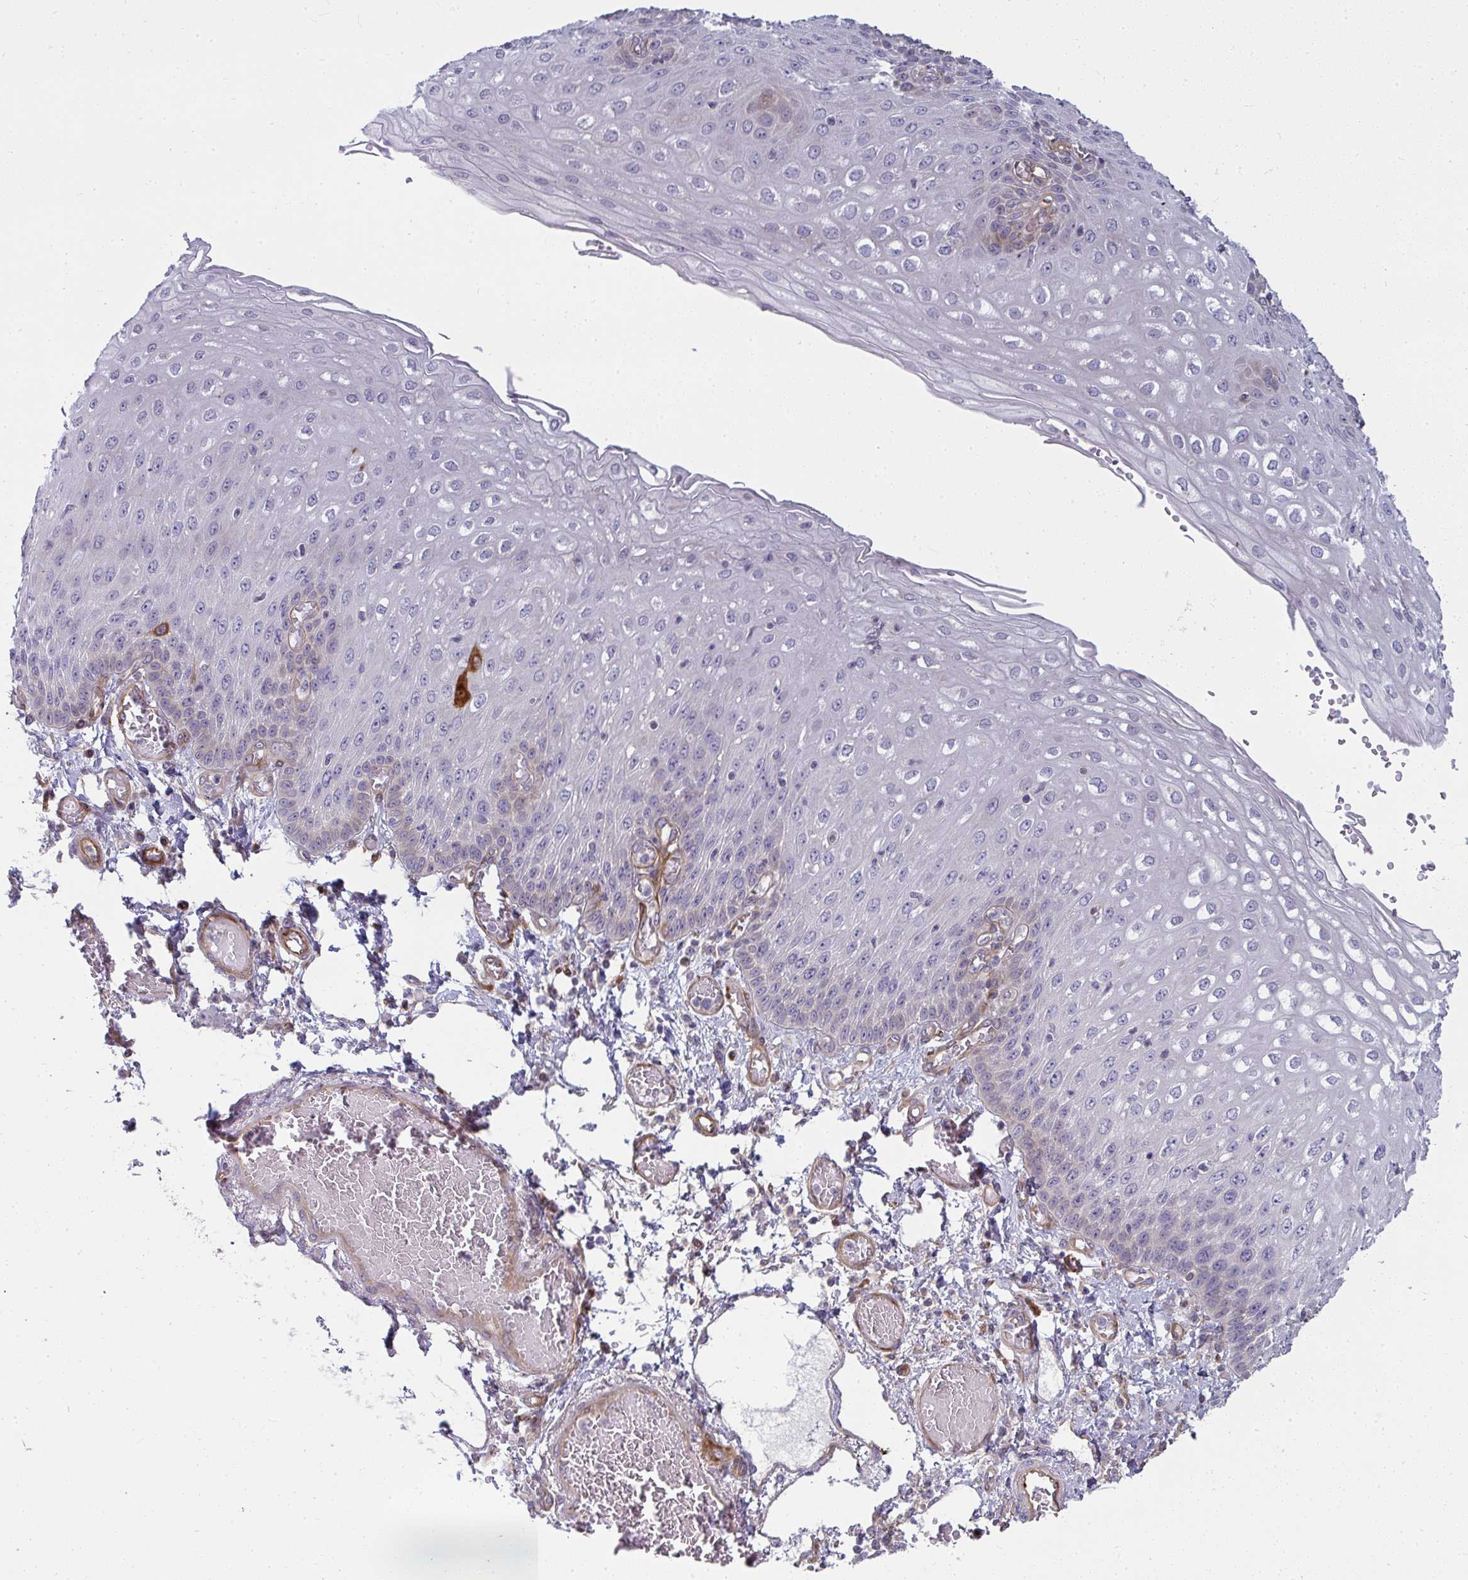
{"staining": {"intensity": "negative", "quantity": "none", "location": "none"}, "tissue": "esophagus", "cell_type": "Squamous epithelial cells", "image_type": "normal", "snomed": [{"axis": "morphology", "description": "Normal tissue, NOS"}, {"axis": "morphology", "description": "Adenocarcinoma, NOS"}, {"axis": "topography", "description": "Esophagus"}], "caption": "Unremarkable esophagus was stained to show a protein in brown. There is no significant positivity in squamous epithelial cells. The staining is performed using DAB brown chromogen with nuclei counter-stained in using hematoxylin.", "gene": "IFIT3", "patient": {"sex": "male", "age": 81}}